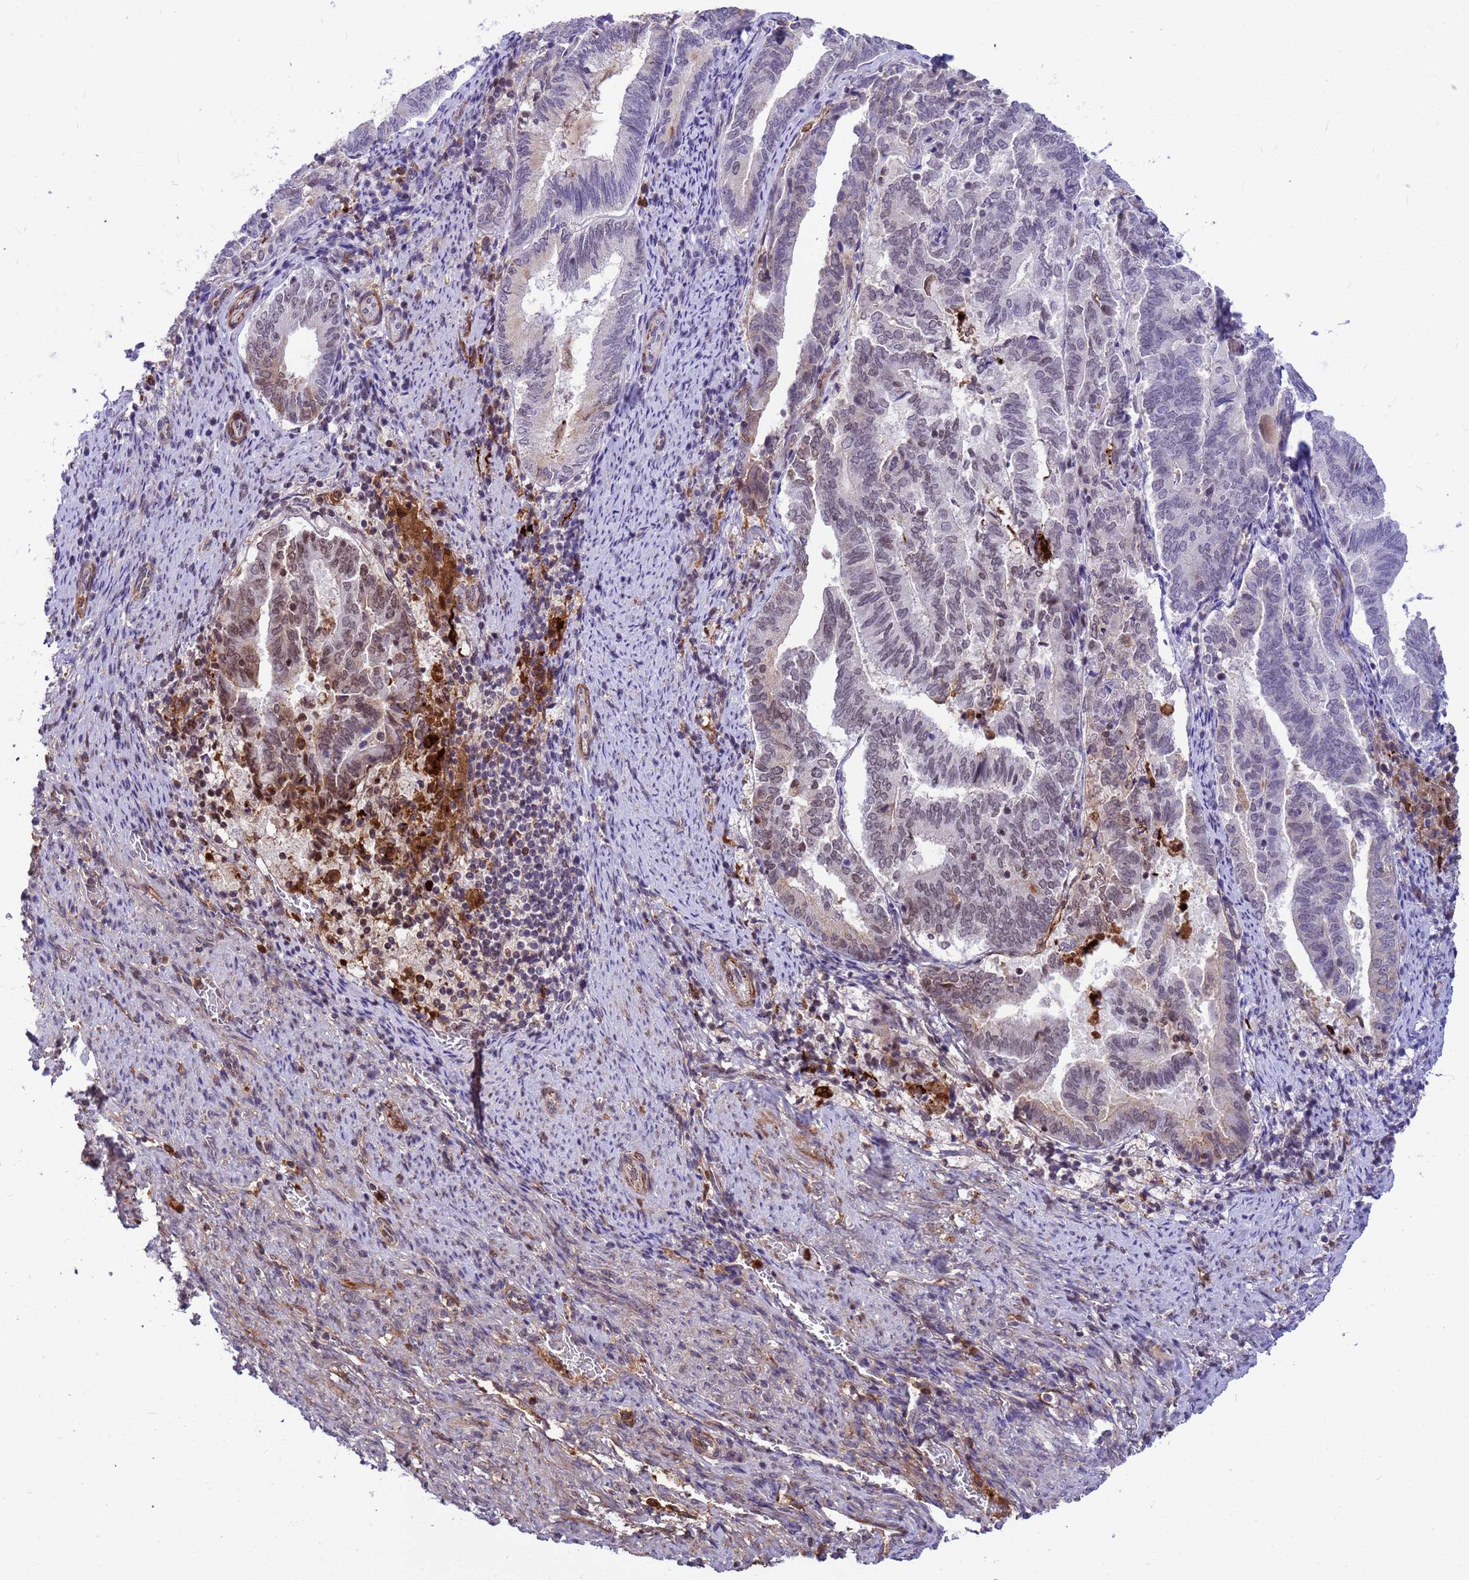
{"staining": {"intensity": "moderate", "quantity": "<25%", "location": "cytoplasmic/membranous,nuclear"}, "tissue": "endometrial cancer", "cell_type": "Tumor cells", "image_type": "cancer", "snomed": [{"axis": "morphology", "description": "Adenocarcinoma, NOS"}, {"axis": "topography", "description": "Endometrium"}], "caption": "An image of endometrial cancer (adenocarcinoma) stained for a protein demonstrates moderate cytoplasmic/membranous and nuclear brown staining in tumor cells. (brown staining indicates protein expression, while blue staining denotes nuclei).", "gene": "ORM1", "patient": {"sex": "female", "age": 80}}